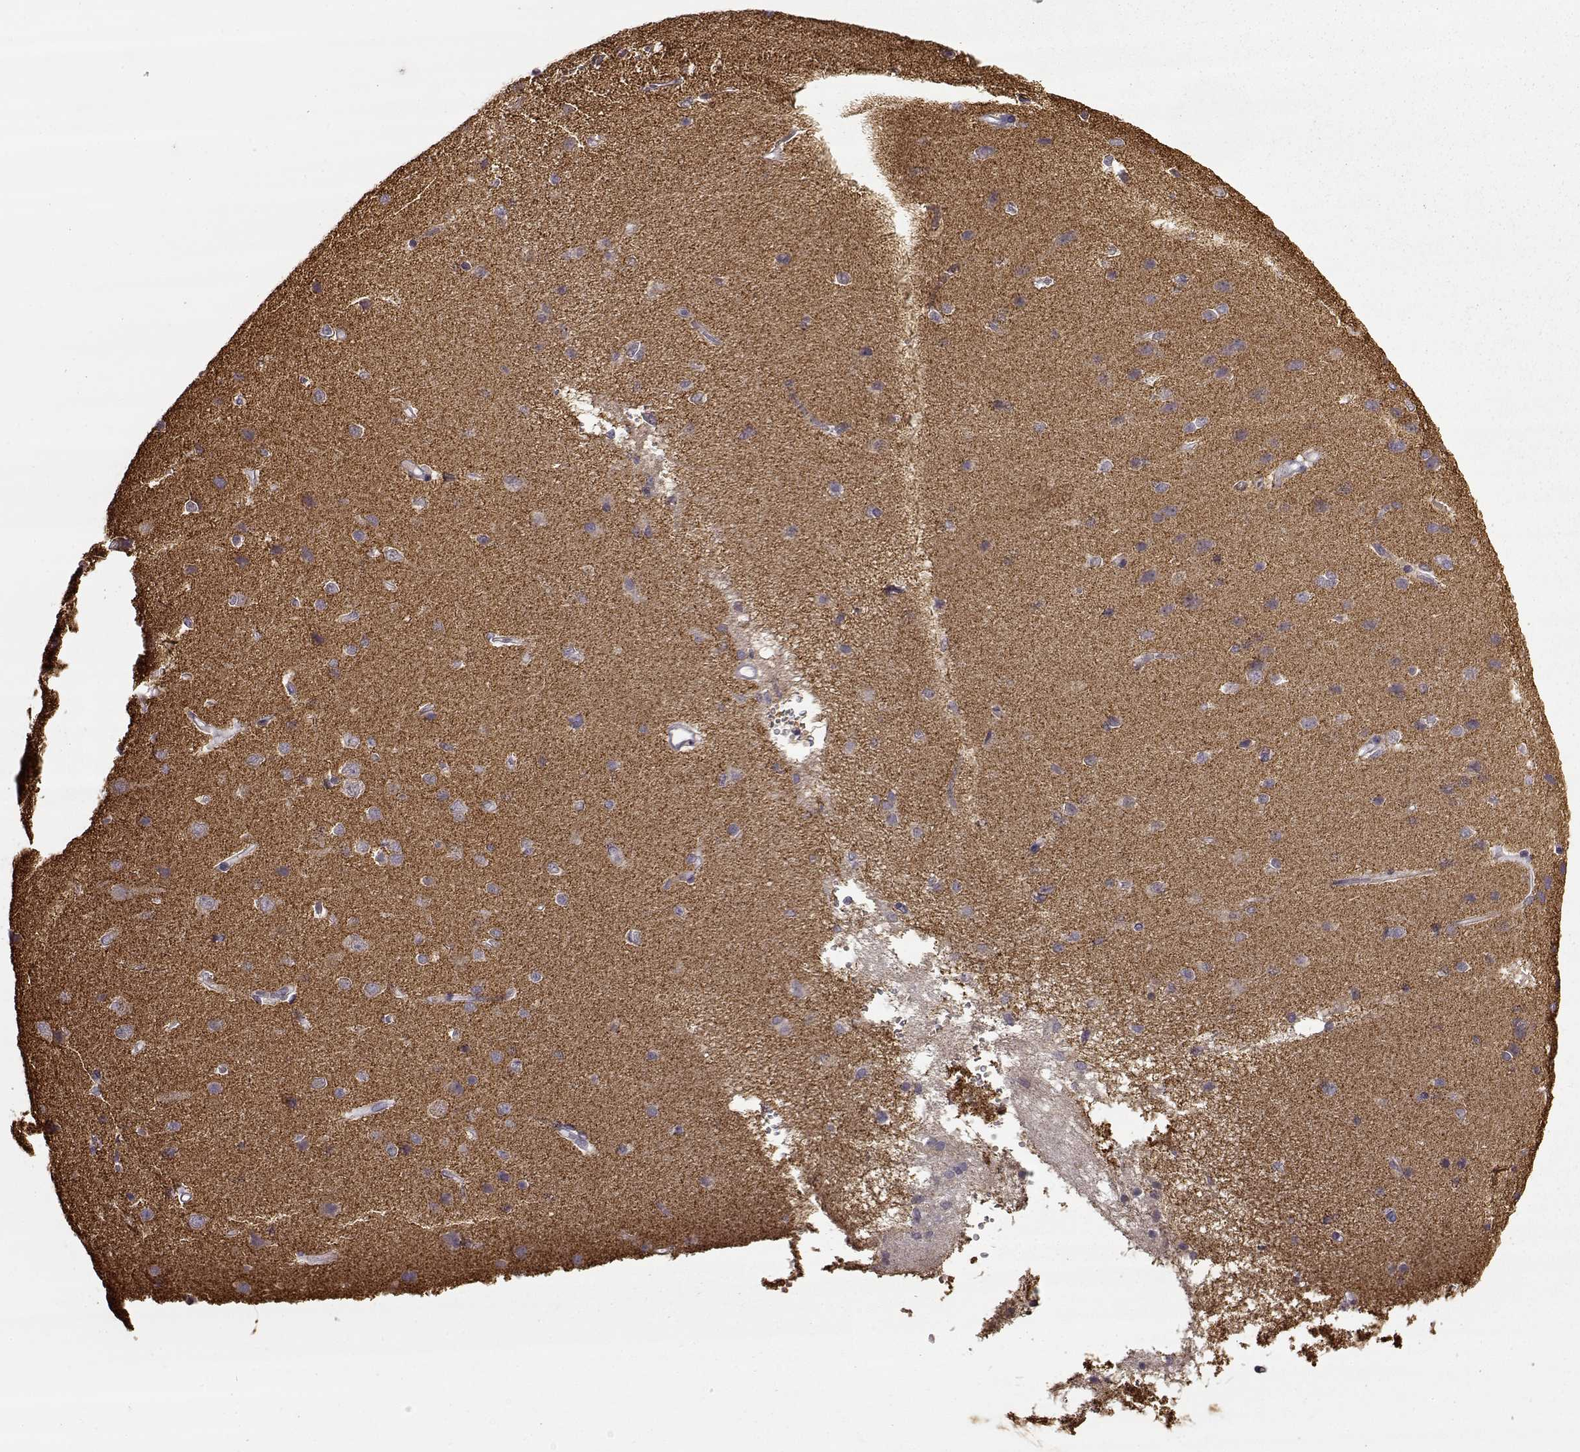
{"staining": {"intensity": "negative", "quantity": "none", "location": "none"}, "tissue": "cerebral cortex", "cell_type": "Endothelial cells", "image_type": "normal", "snomed": [{"axis": "morphology", "description": "Normal tissue, NOS"}, {"axis": "topography", "description": "Cerebral cortex"}], "caption": "Cerebral cortex was stained to show a protein in brown. There is no significant positivity in endothelial cells. The staining was performed using DAB to visualize the protein expression in brown, while the nuclei were stained in blue with hematoxylin (Magnification: 20x).", "gene": "SNCA", "patient": {"sex": "male", "age": 37}}